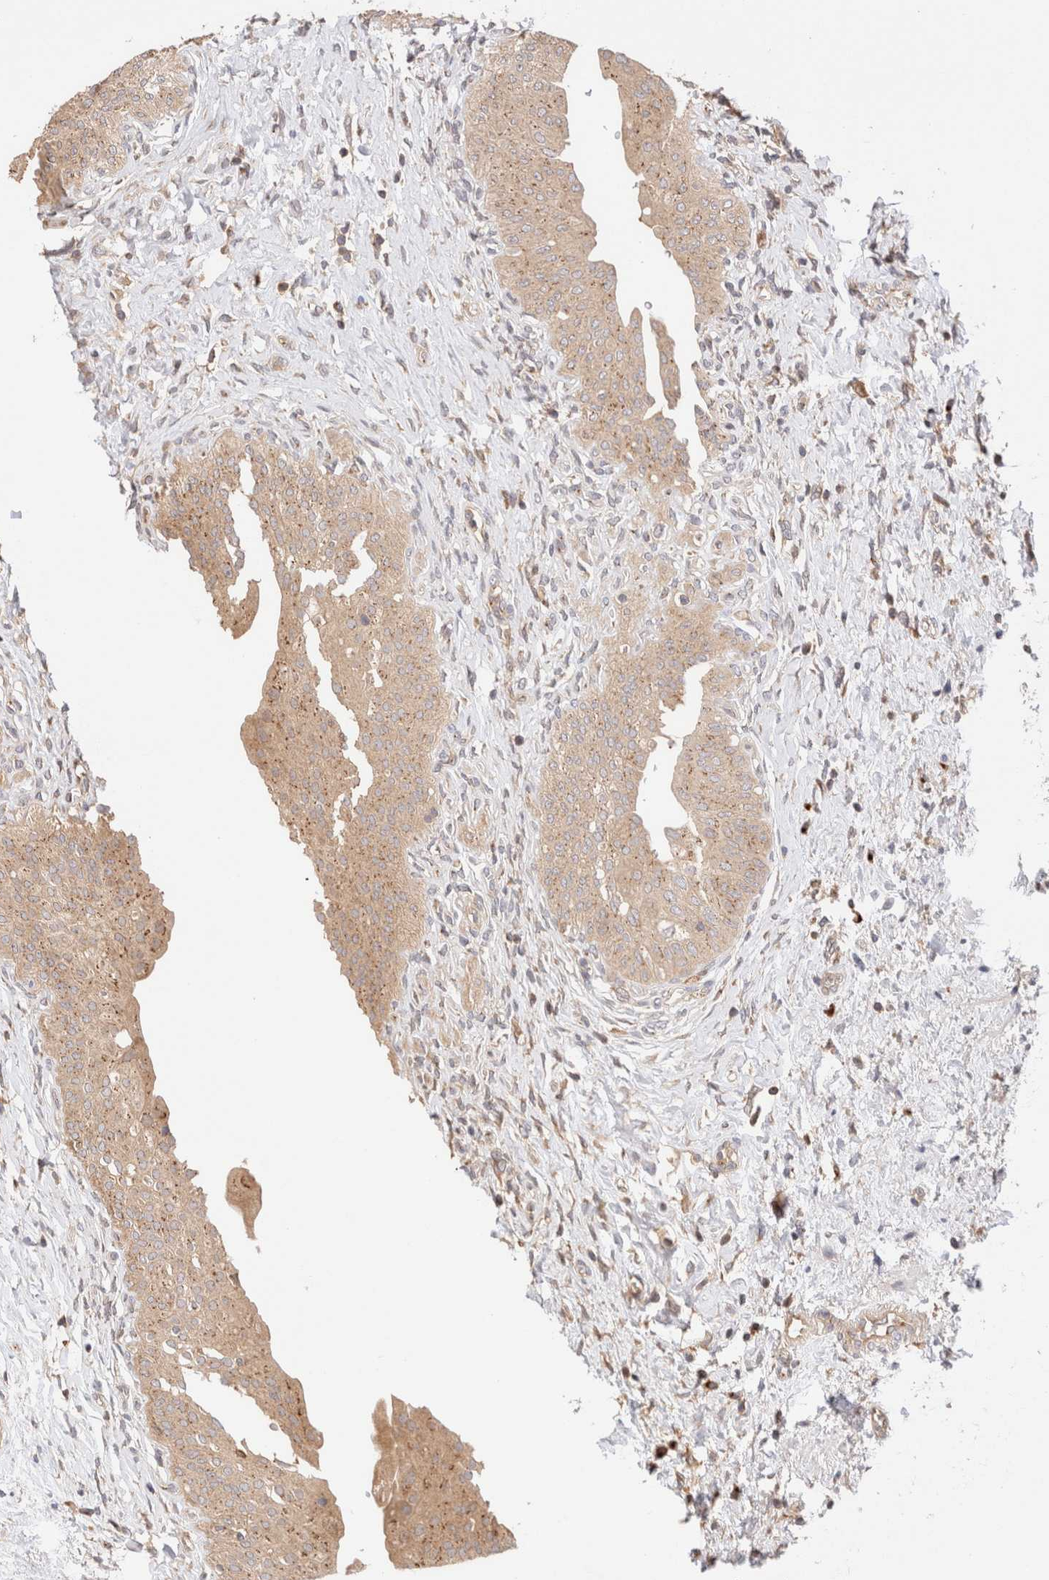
{"staining": {"intensity": "weak", "quantity": ">75%", "location": "cytoplasmic/membranous"}, "tissue": "urinary bladder", "cell_type": "Urothelial cells", "image_type": "normal", "snomed": [{"axis": "morphology", "description": "Normal tissue, NOS"}, {"axis": "topography", "description": "Urinary bladder"}], "caption": "DAB (3,3'-diaminobenzidine) immunohistochemical staining of benign urinary bladder exhibits weak cytoplasmic/membranous protein staining in approximately >75% of urothelial cells. Nuclei are stained in blue.", "gene": "RABEP1", "patient": {"sex": "male", "age": 46}}